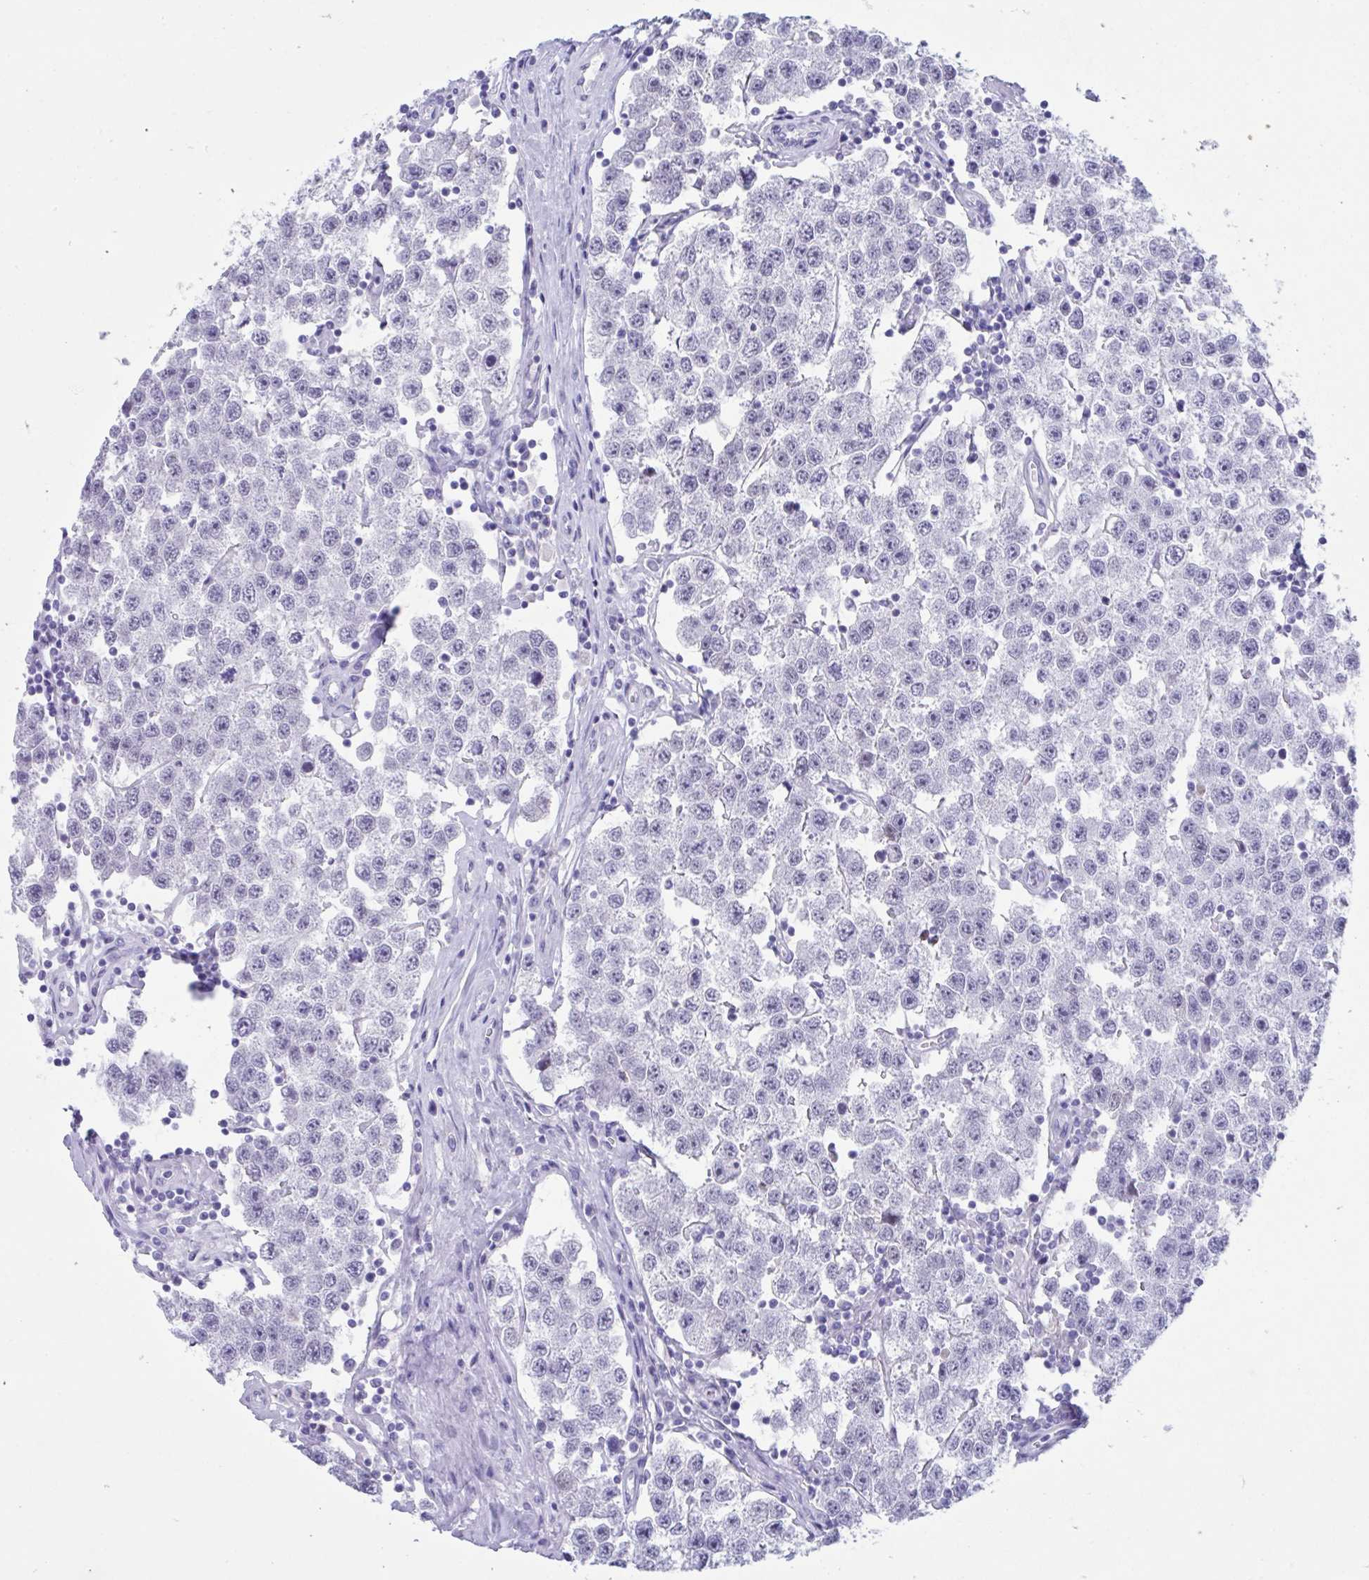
{"staining": {"intensity": "negative", "quantity": "none", "location": "none"}, "tissue": "testis cancer", "cell_type": "Tumor cells", "image_type": "cancer", "snomed": [{"axis": "morphology", "description": "Seminoma, NOS"}, {"axis": "topography", "description": "Testis"}], "caption": "IHC histopathology image of neoplastic tissue: seminoma (testis) stained with DAB (3,3'-diaminobenzidine) exhibits no significant protein expression in tumor cells.", "gene": "TMEM35A", "patient": {"sex": "male", "age": 34}}